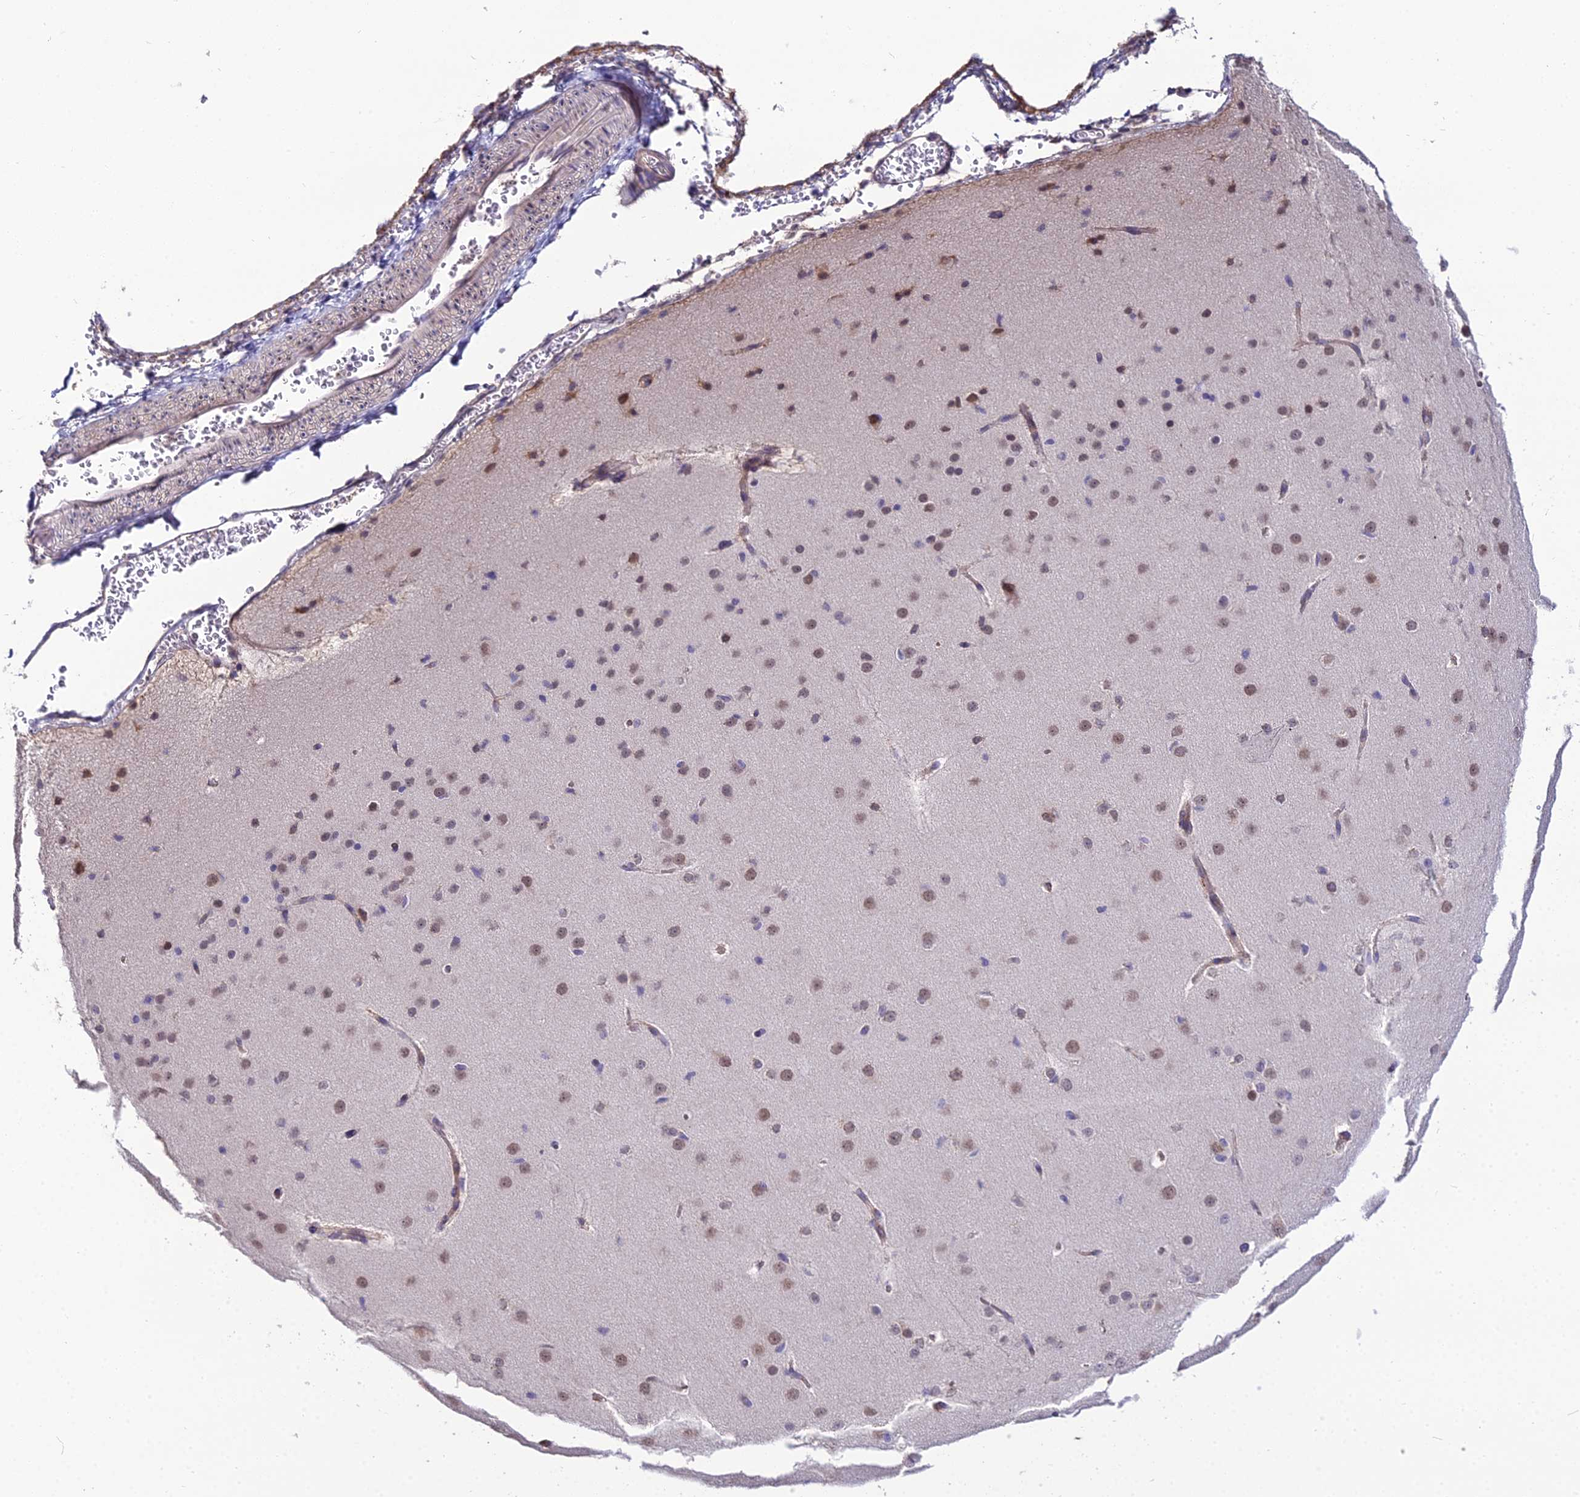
{"staining": {"intensity": "weak", "quantity": "25%-75%", "location": "cytoplasmic/membranous"}, "tissue": "cerebral cortex", "cell_type": "Endothelial cells", "image_type": "normal", "snomed": [{"axis": "morphology", "description": "Normal tissue, NOS"}, {"axis": "morphology", "description": "Developmental malformation"}, {"axis": "topography", "description": "Cerebral cortex"}], "caption": "There is low levels of weak cytoplasmic/membranous positivity in endothelial cells of unremarkable cerebral cortex, as demonstrated by immunohistochemical staining (brown color).", "gene": "TROAP", "patient": {"sex": "female", "age": 30}}